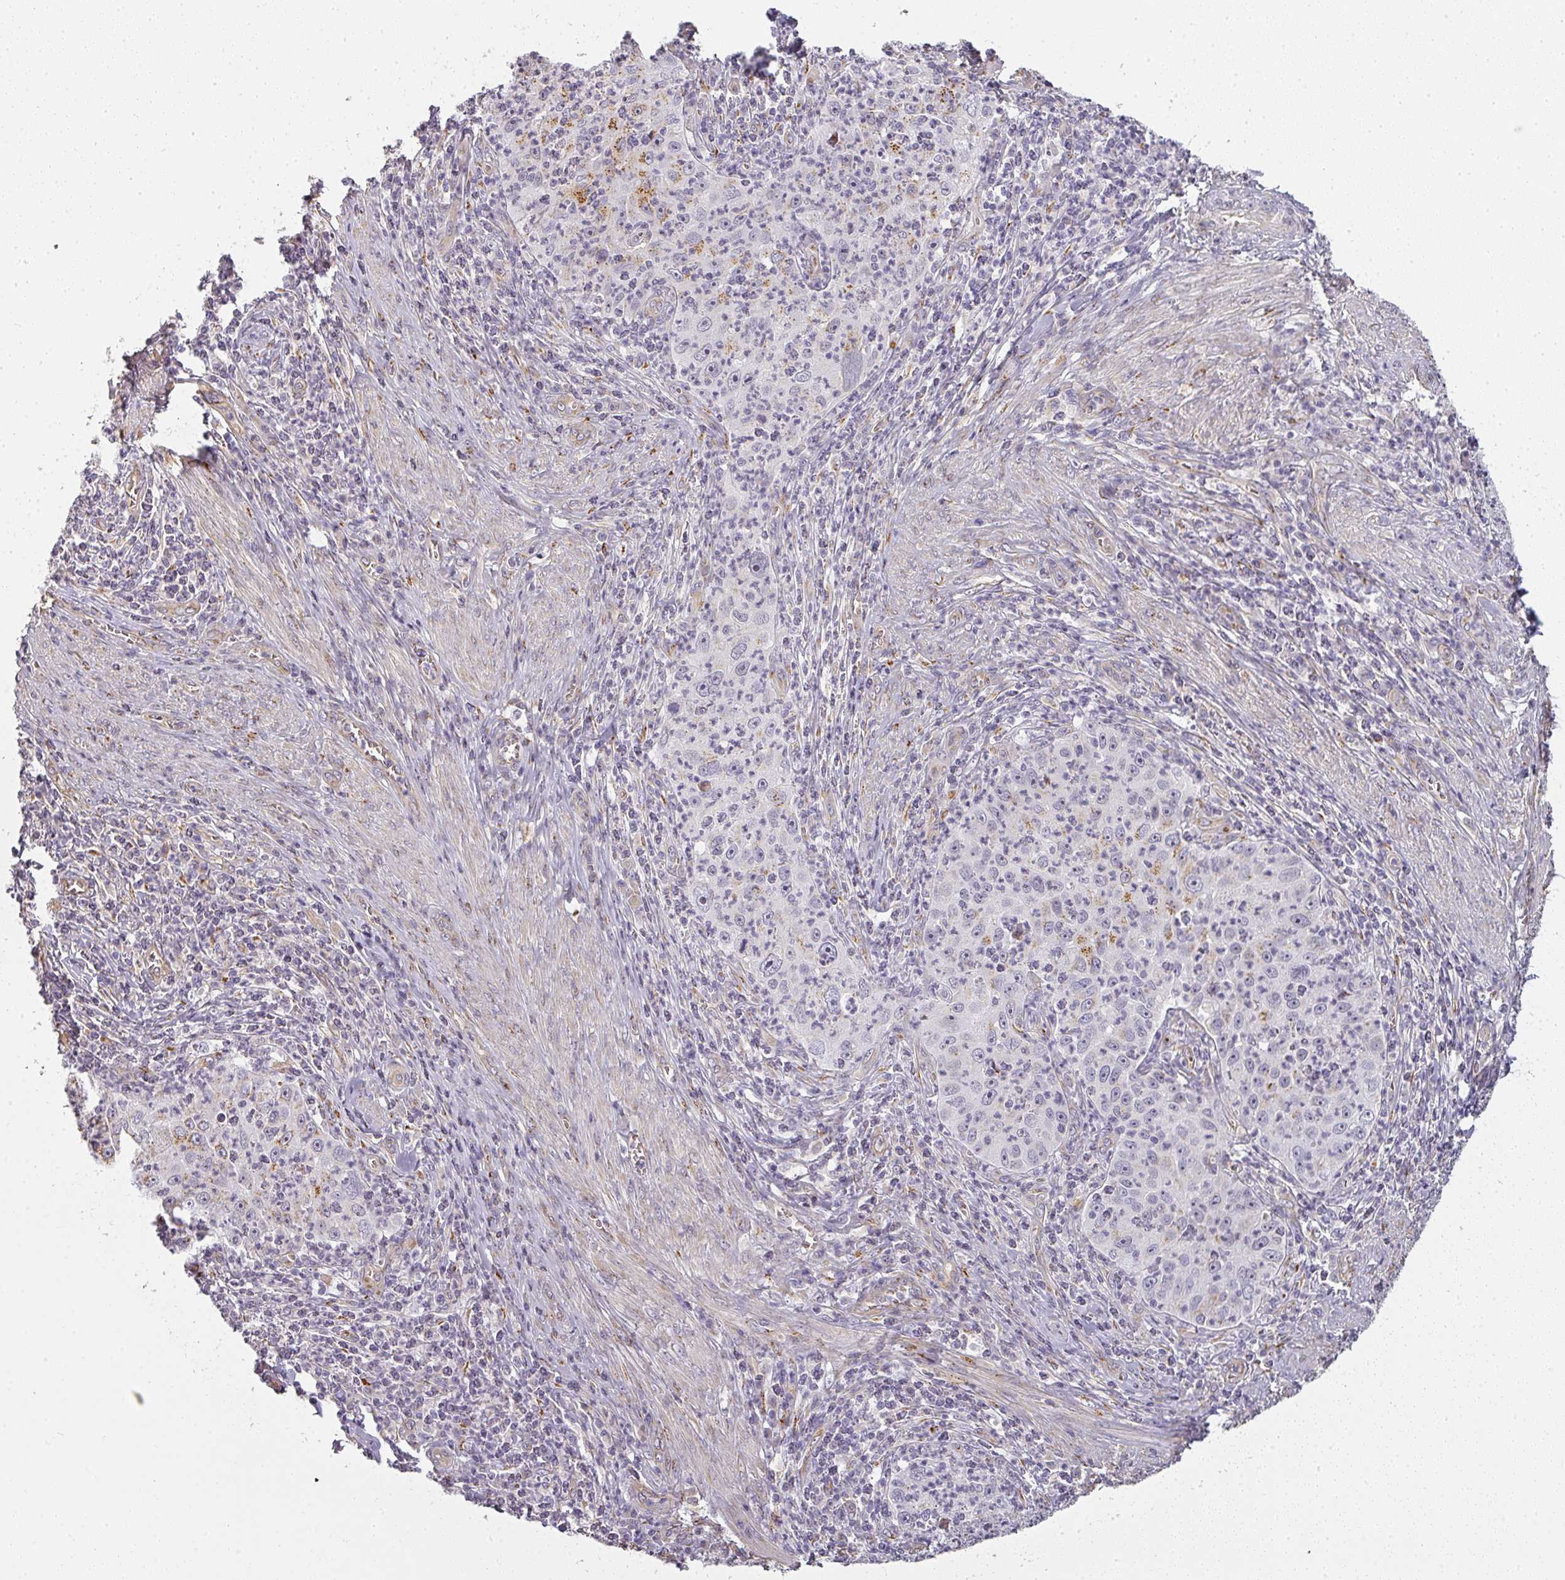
{"staining": {"intensity": "moderate", "quantity": "25%-75%", "location": "cytoplasmic/membranous"}, "tissue": "cervical cancer", "cell_type": "Tumor cells", "image_type": "cancer", "snomed": [{"axis": "morphology", "description": "Squamous cell carcinoma, NOS"}, {"axis": "topography", "description": "Cervix"}], "caption": "This is a micrograph of IHC staining of cervical squamous cell carcinoma, which shows moderate positivity in the cytoplasmic/membranous of tumor cells.", "gene": "ATP8B2", "patient": {"sex": "female", "age": 30}}